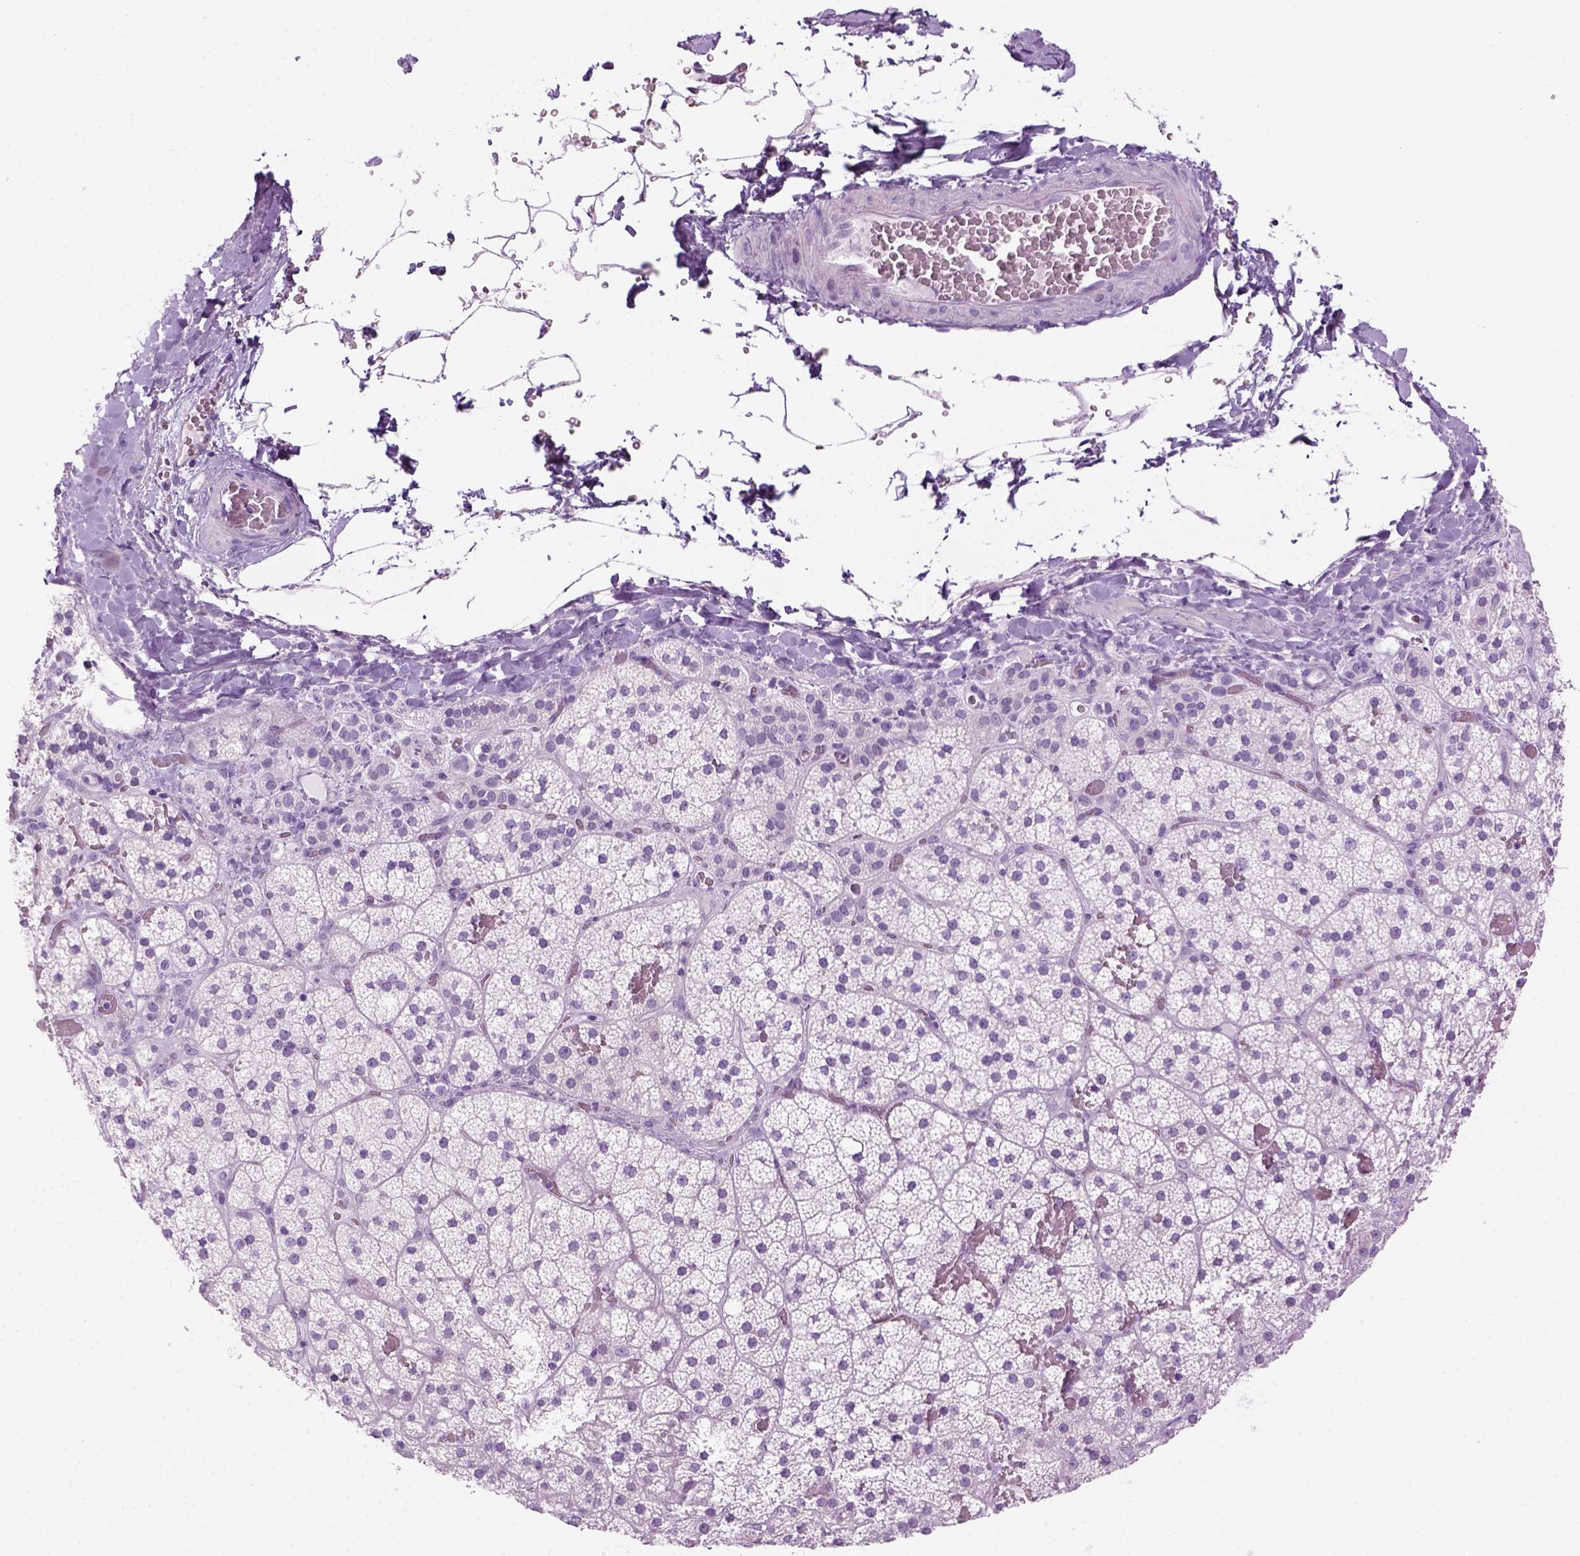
{"staining": {"intensity": "negative", "quantity": "none", "location": "none"}, "tissue": "adrenal gland", "cell_type": "Glandular cells", "image_type": "normal", "snomed": [{"axis": "morphology", "description": "Normal tissue, NOS"}, {"axis": "topography", "description": "Adrenal gland"}], "caption": "Immunohistochemistry (IHC) photomicrograph of unremarkable adrenal gland: adrenal gland stained with DAB (3,3'-diaminobenzidine) exhibits no significant protein expression in glandular cells.", "gene": "DNAH11", "patient": {"sex": "male", "age": 53}}